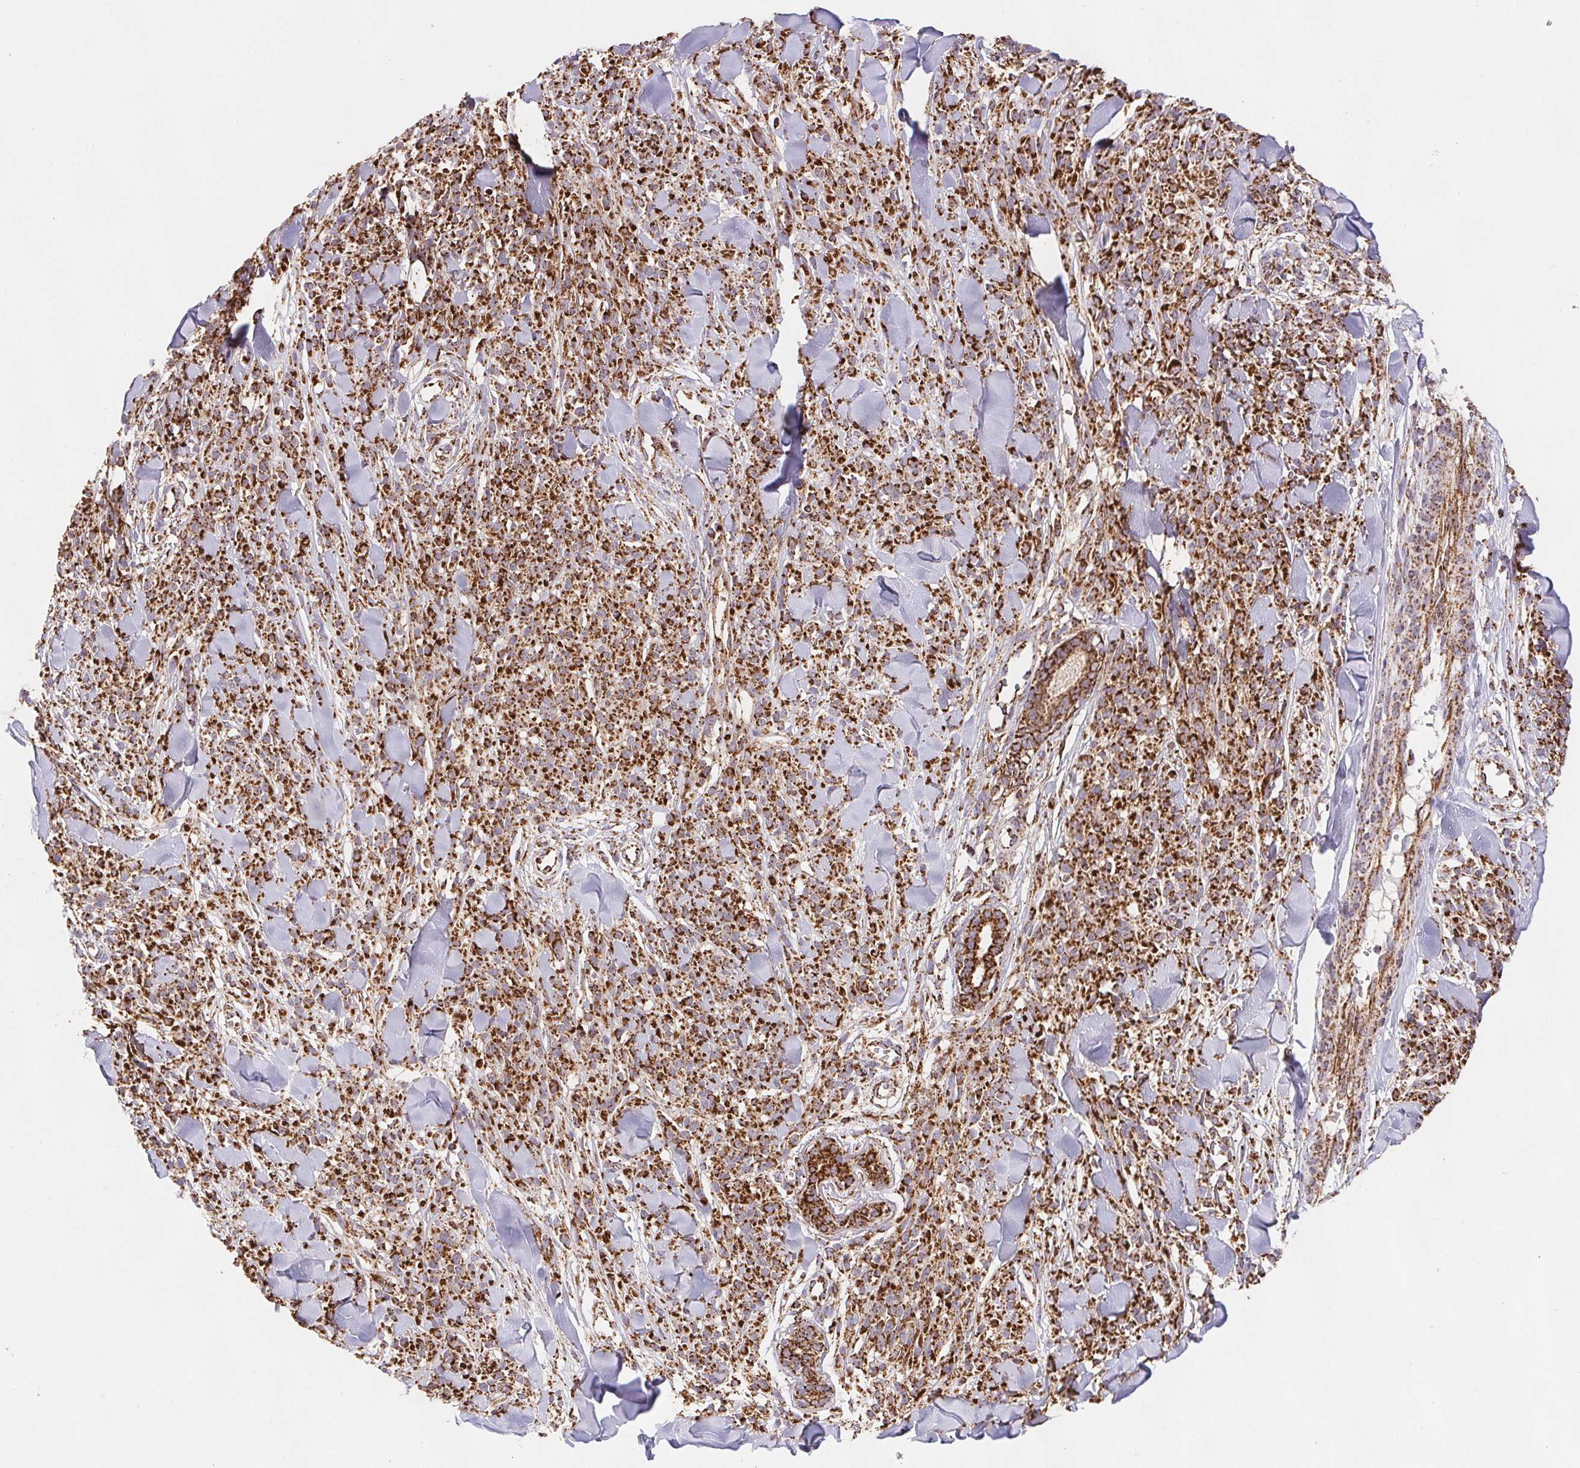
{"staining": {"intensity": "strong", "quantity": ">75%", "location": "cytoplasmic/membranous"}, "tissue": "melanoma", "cell_type": "Tumor cells", "image_type": "cancer", "snomed": [{"axis": "morphology", "description": "Malignant melanoma, NOS"}, {"axis": "topography", "description": "Skin"}, {"axis": "topography", "description": "Skin of trunk"}], "caption": "A brown stain shows strong cytoplasmic/membranous positivity of a protein in malignant melanoma tumor cells. The staining is performed using DAB brown chromogen to label protein expression. The nuclei are counter-stained blue using hematoxylin.", "gene": "NIPSNAP2", "patient": {"sex": "male", "age": 74}}